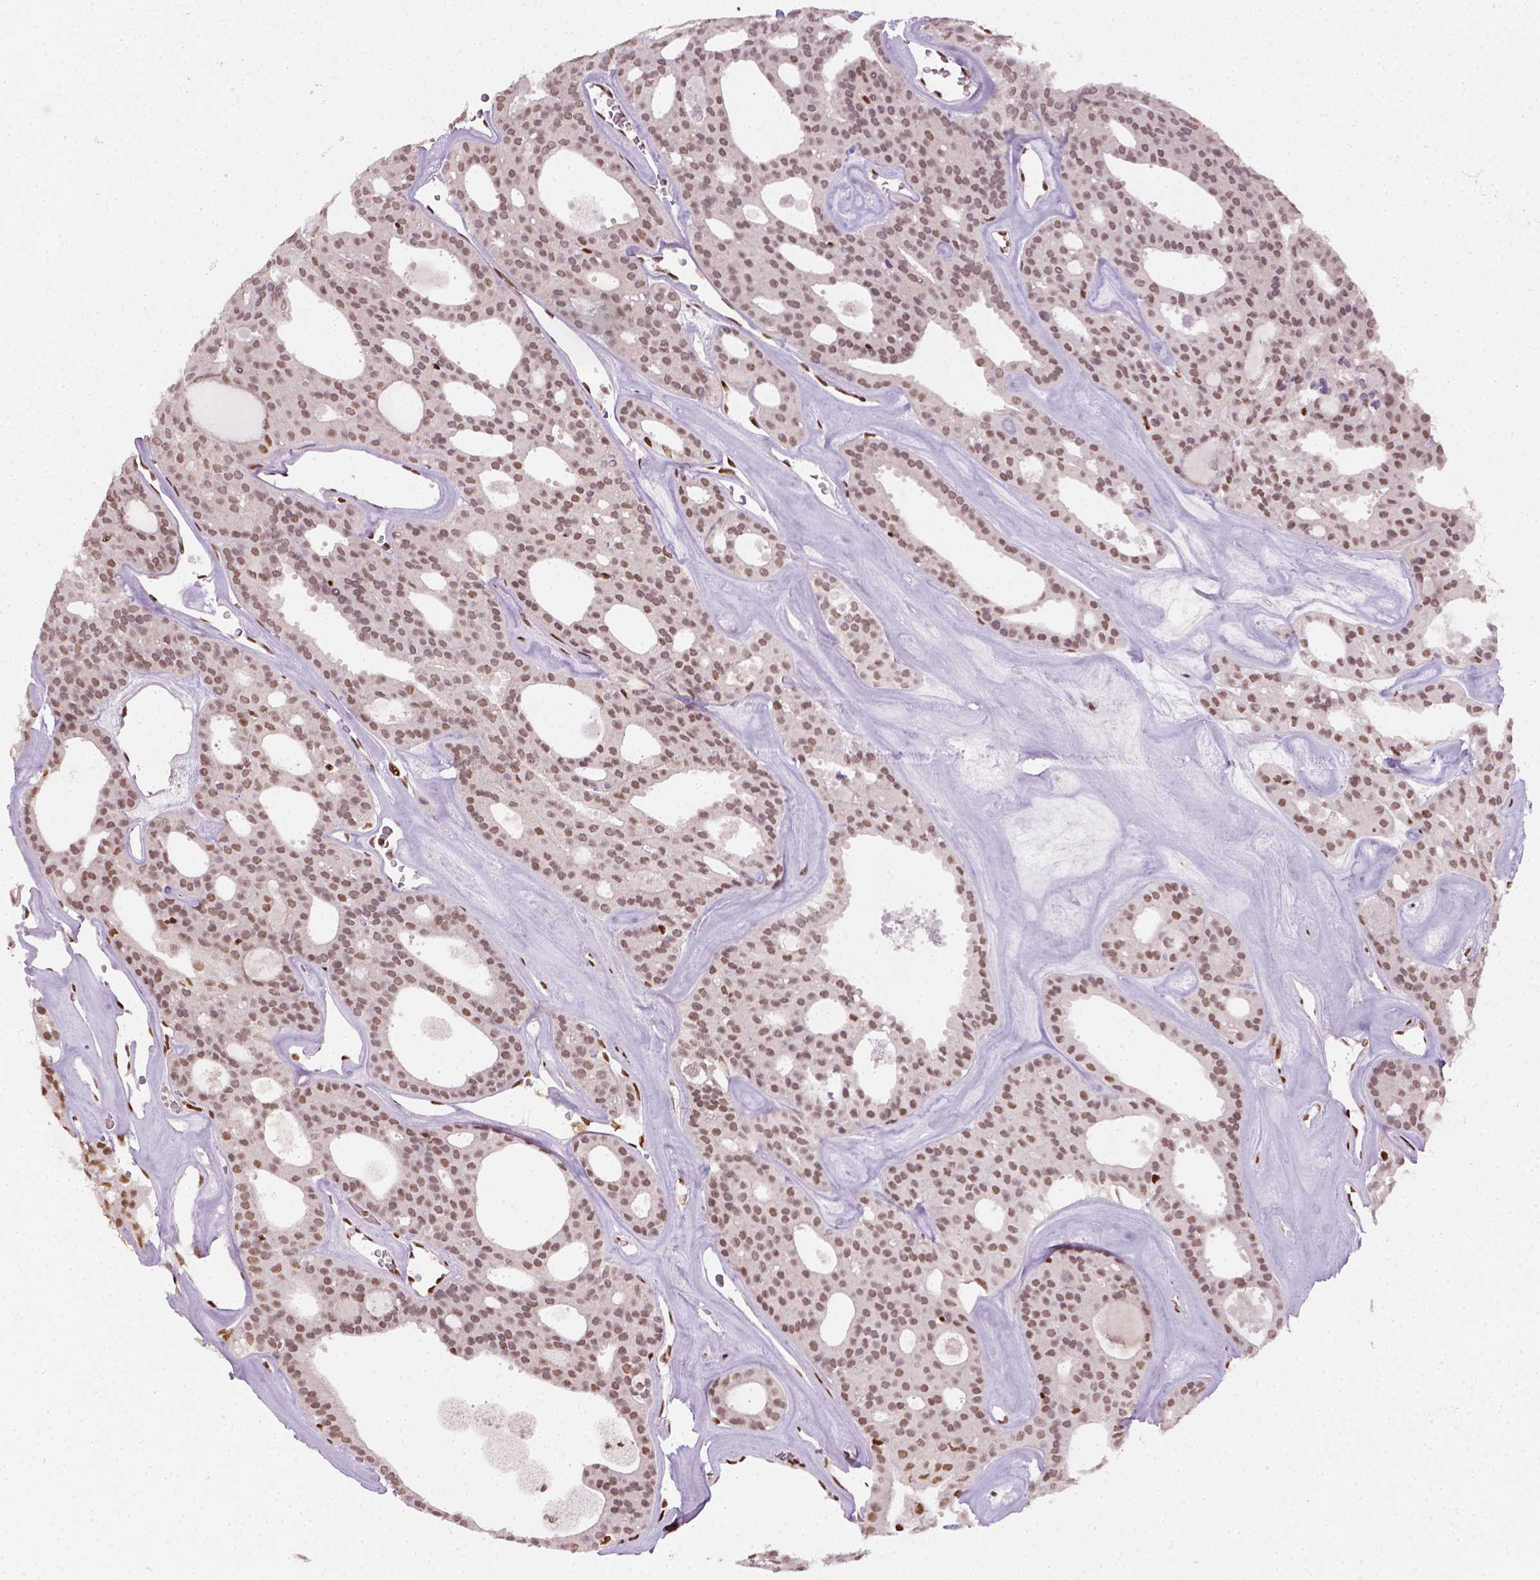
{"staining": {"intensity": "weak", "quantity": ">75%", "location": "nuclear"}, "tissue": "thyroid cancer", "cell_type": "Tumor cells", "image_type": "cancer", "snomed": [{"axis": "morphology", "description": "Follicular adenoma carcinoma, NOS"}, {"axis": "topography", "description": "Thyroid gland"}], "caption": "Immunohistochemistry histopathology image of neoplastic tissue: thyroid cancer stained using immunohistochemistry (IHC) reveals low levels of weak protein expression localized specifically in the nuclear of tumor cells, appearing as a nuclear brown color.", "gene": "FANCE", "patient": {"sex": "male", "age": 75}}